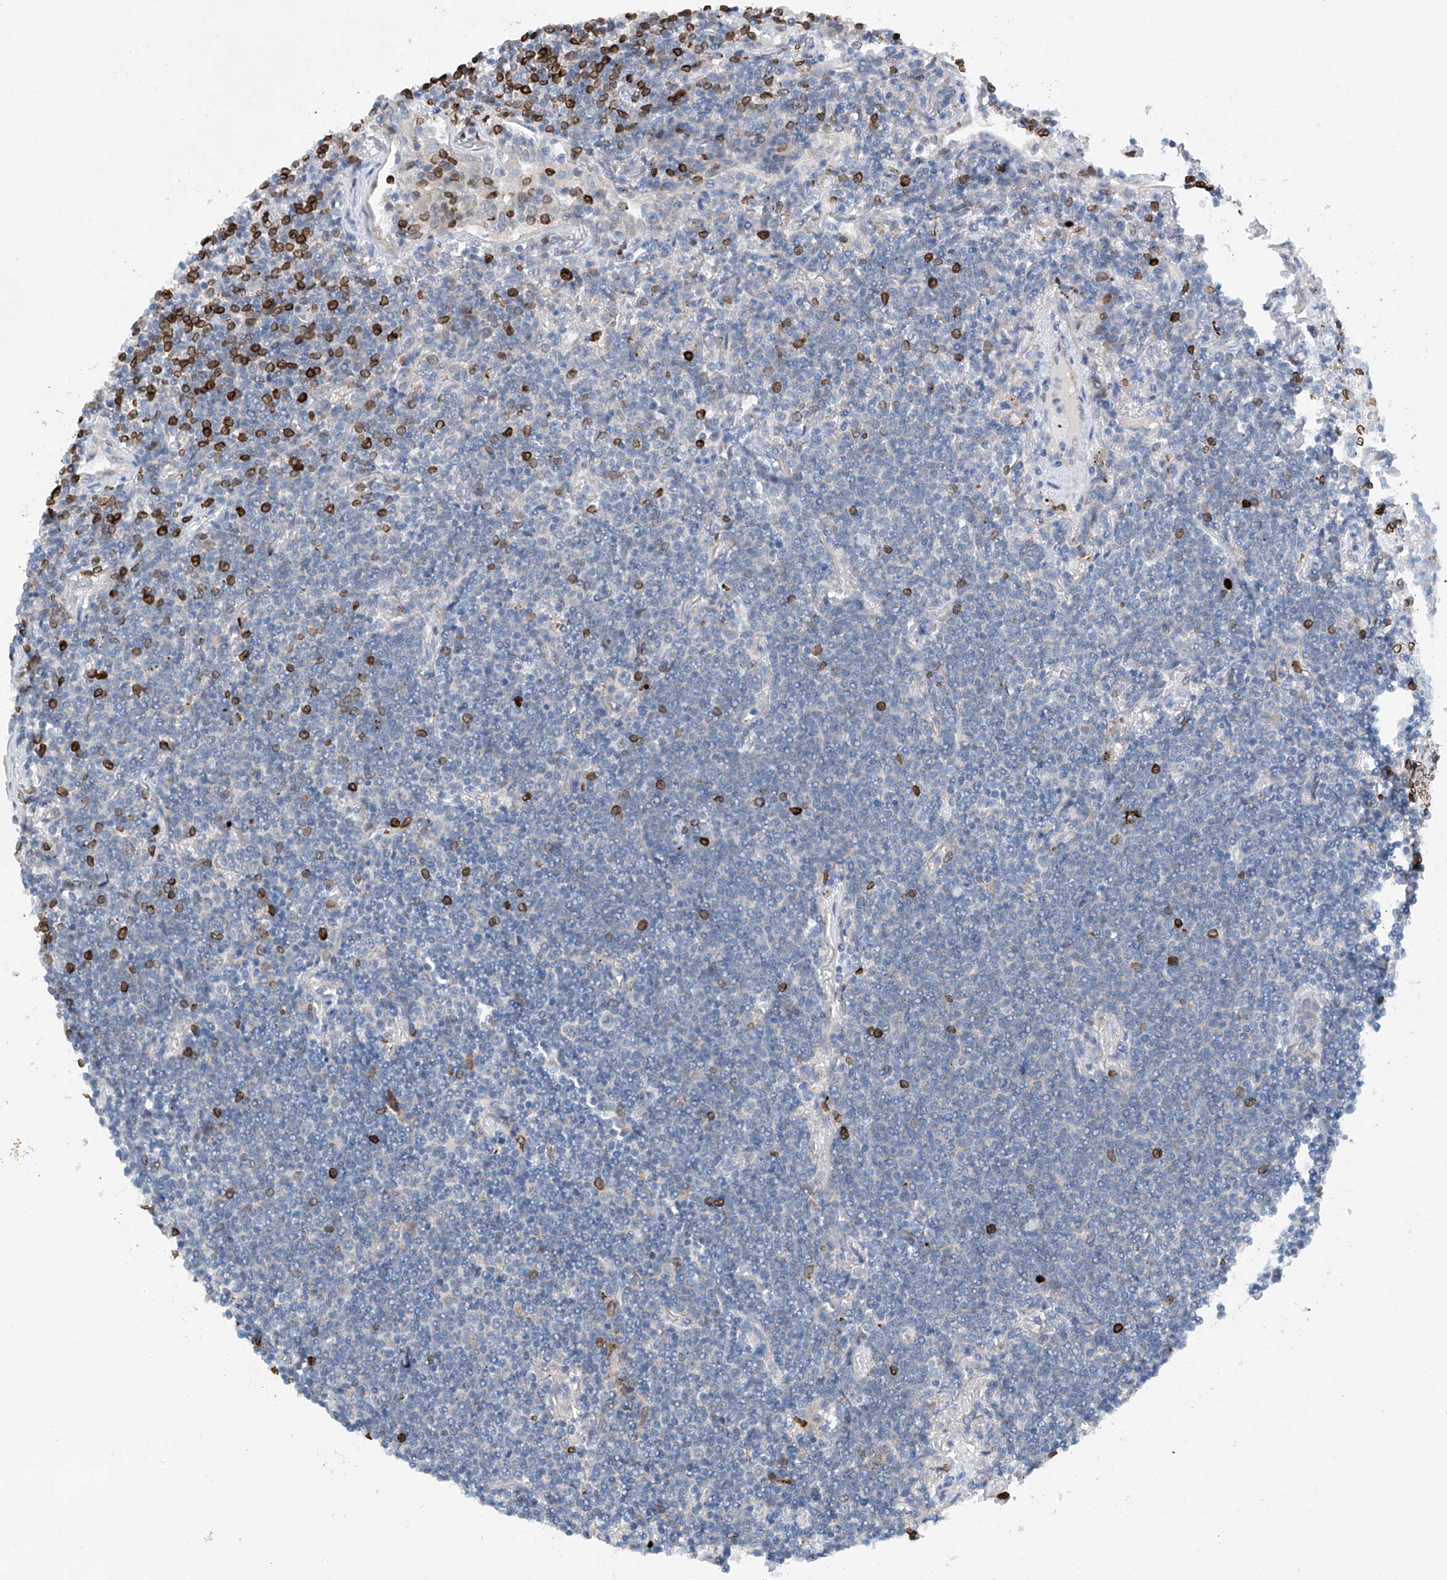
{"staining": {"intensity": "negative", "quantity": "none", "location": "none"}, "tissue": "lymphoma", "cell_type": "Tumor cells", "image_type": "cancer", "snomed": [{"axis": "morphology", "description": "Malignant lymphoma, non-Hodgkin's type, Low grade"}, {"axis": "topography", "description": "Lung"}], "caption": "DAB (3,3'-diaminobenzidine) immunohistochemical staining of lymphoma reveals no significant positivity in tumor cells. (DAB immunohistochemistry (IHC) with hematoxylin counter stain).", "gene": "CEP85L", "patient": {"sex": "female", "age": 71}}